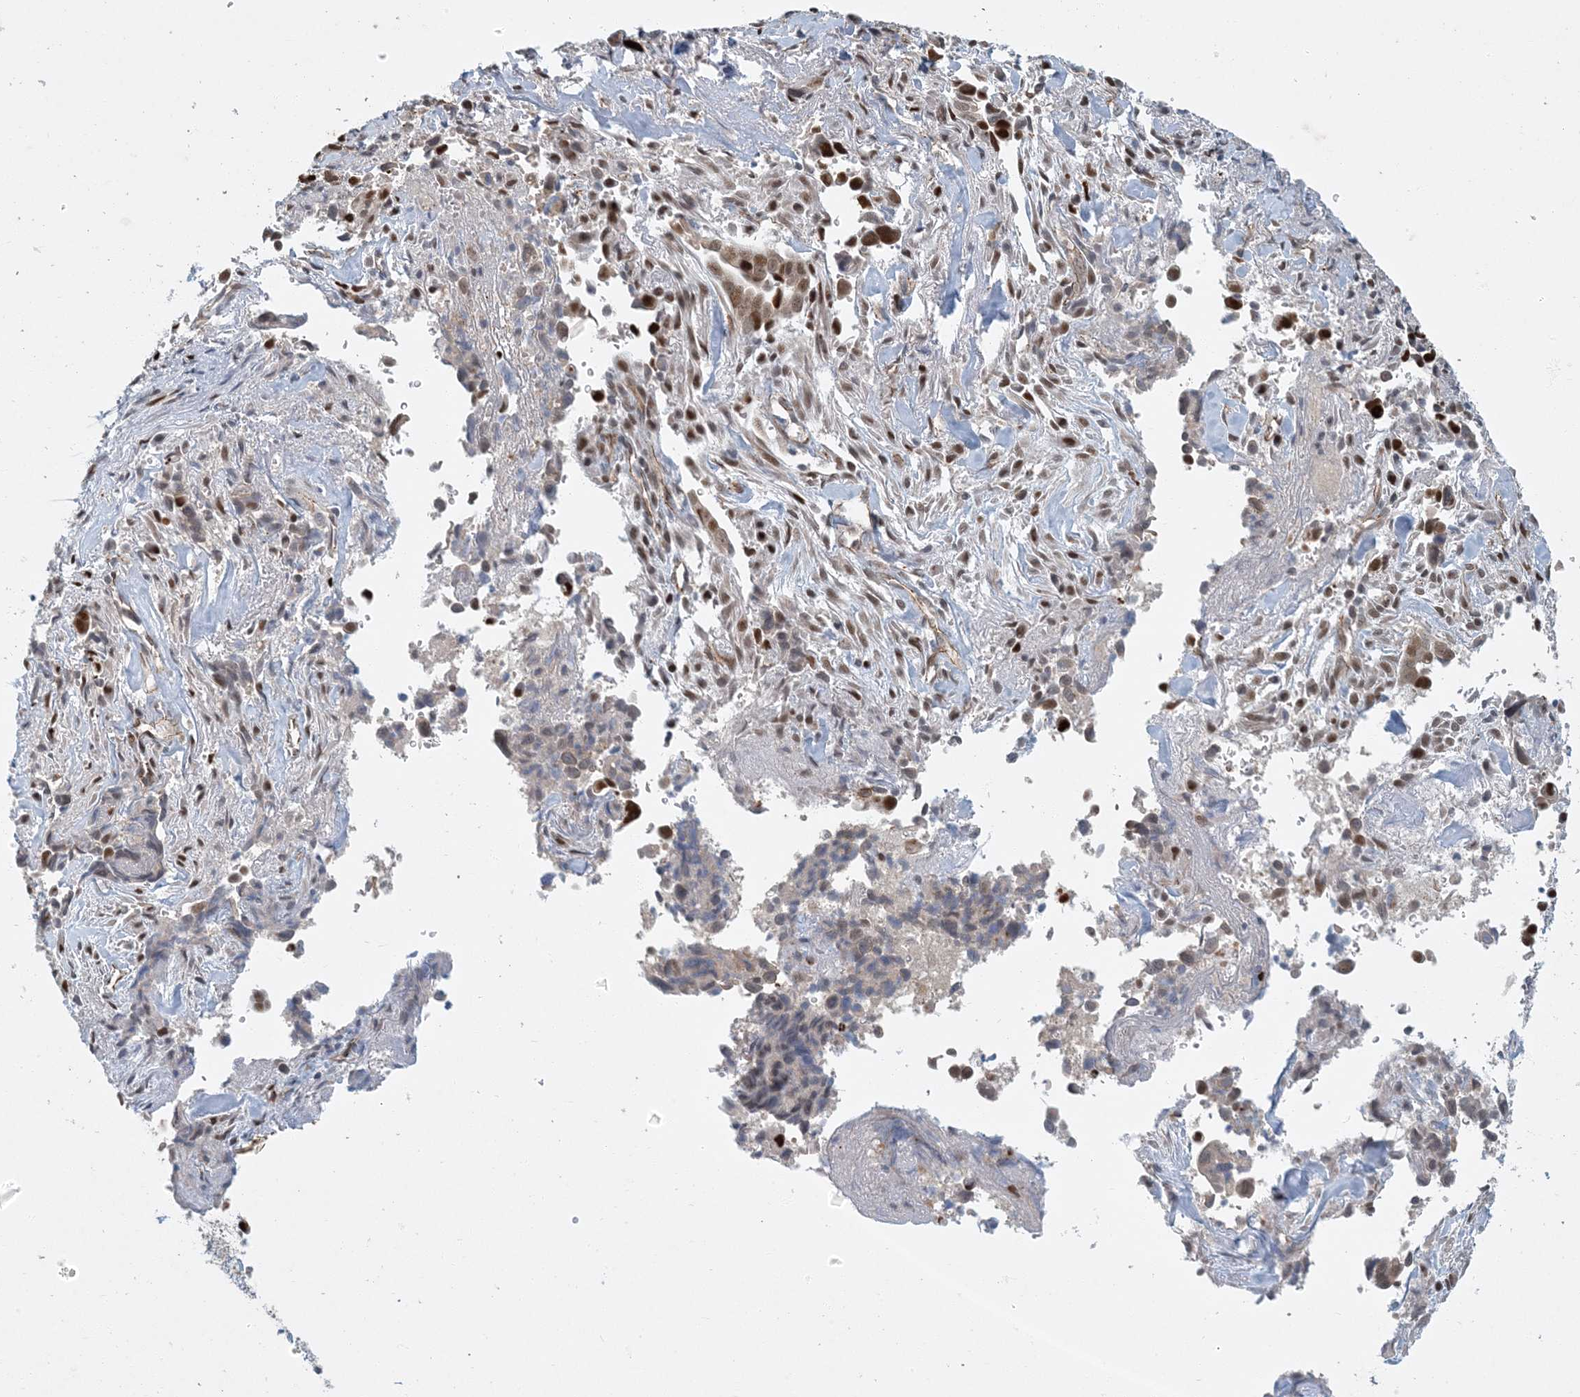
{"staining": {"intensity": "strong", "quantity": "25%-75%", "location": "nuclear"}, "tissue": "liver cancer", "cell_type": "Tumor cells", "image_type": "cancer", "snomed": [{"axis": "morphology", "description": "Cholangiocarcinoma"}, {"axis": "topography", "description": "Liver"}], "caption": "Liver cancer was stained to show a protein in brown. There is high levels of strong nuclear expression in approximately 25%-75% of tumor cells. Using DAB (3,3'-diaminobenzidine) (brown) and hematoxylin (blue) stains, captured at high magnification using brightfield microscopy.", "gene": "AK9", "patient": {"sex": "female", "age": 79}}